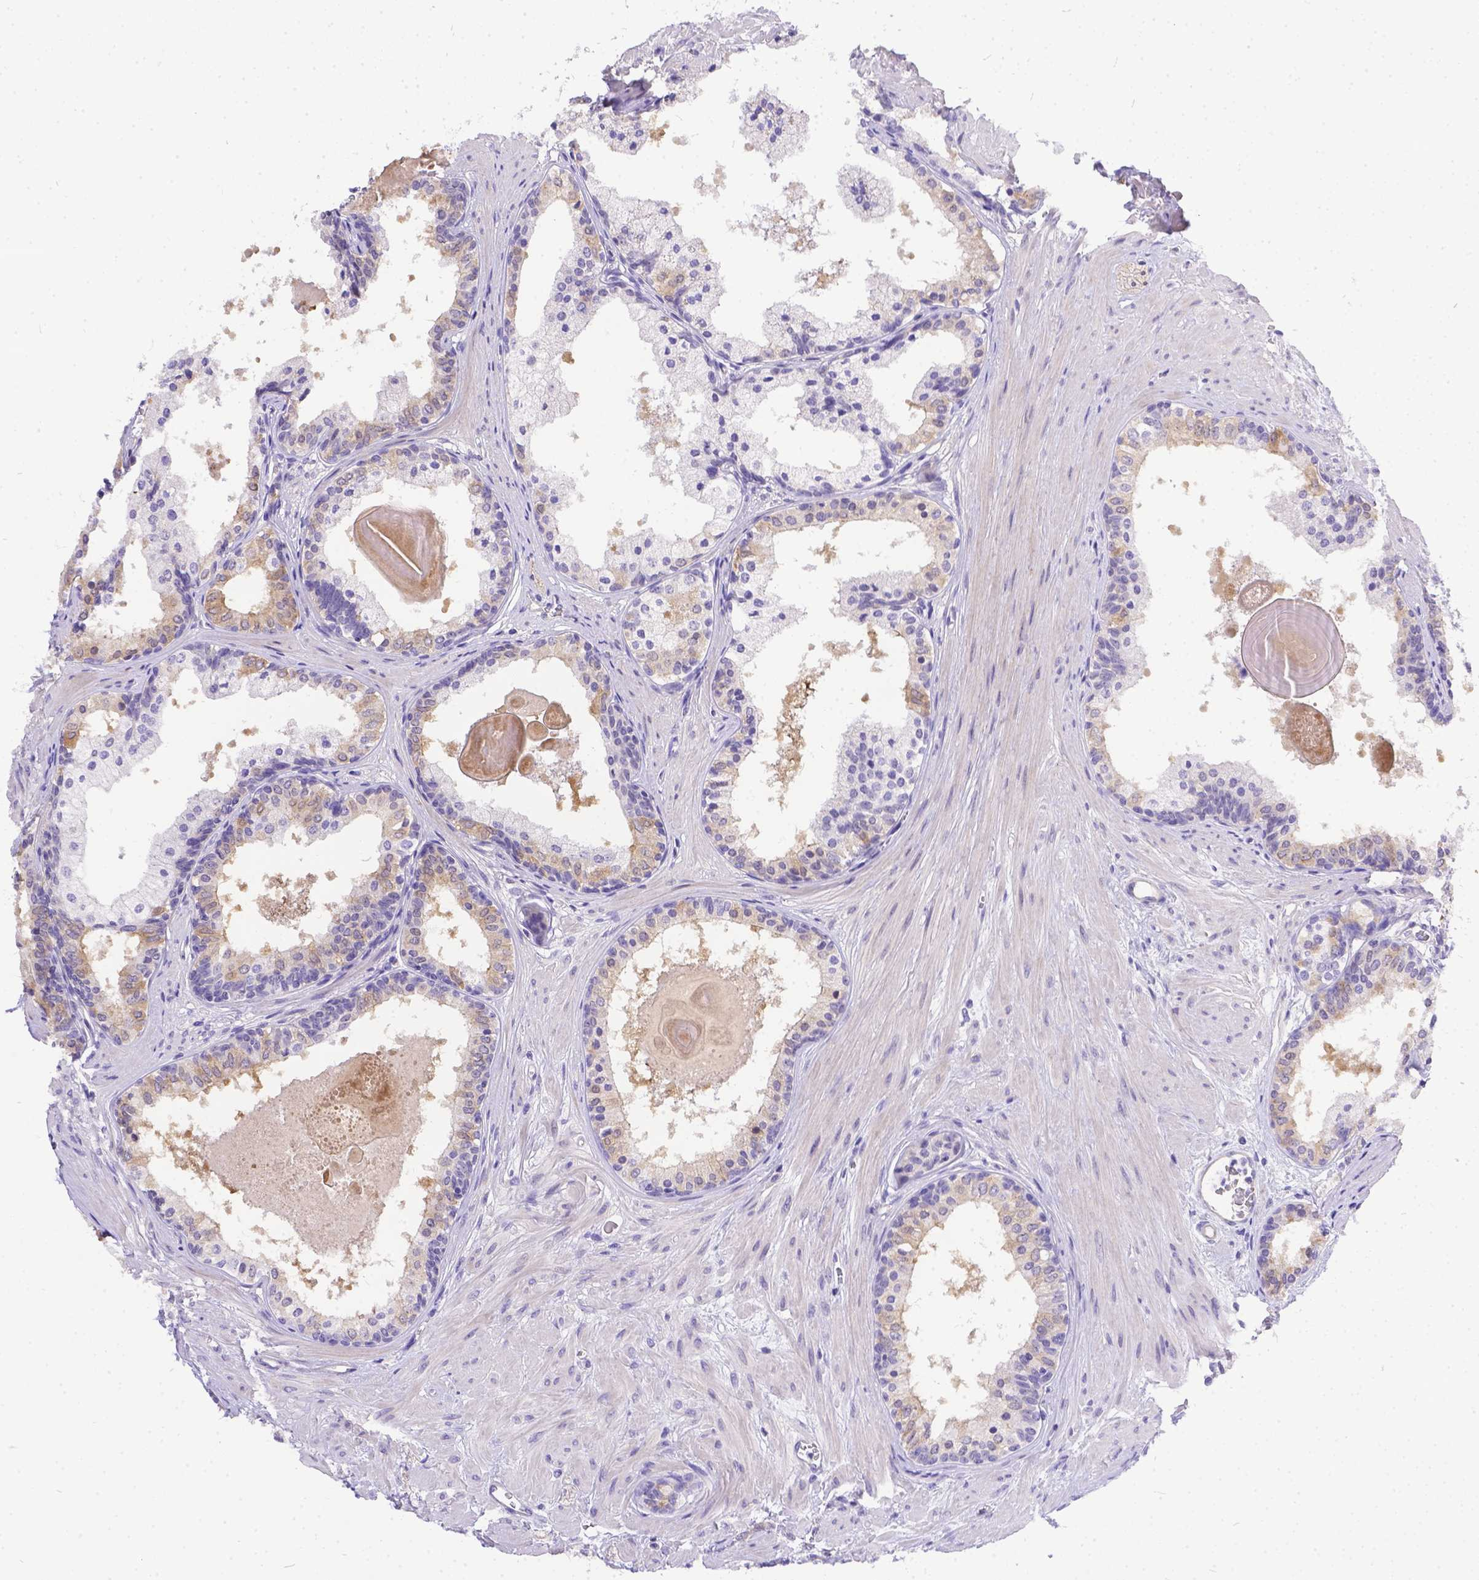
{"staining": {"intensity": "negative", "quantity": "none", "location": "none"}, "tissue": "prostate", "cell_type": "Glandular cells", "image_type": "normal", "snomed": [{"axis": "morphology", "description": "Normal tissue, NOS"}, {"axis": "topography", "description": "Prostate"}], "caption": "Immunohistochemistry of normal human prostate displays no staining in glandular cells. The staining was performed using DAB to visualize the protein expression in brown, while the nuclei were stained in blue with hematoxylin (Magnification: 20x).", "gene": "DLEC1", "patient": {"sex": "male", "age": 61}}